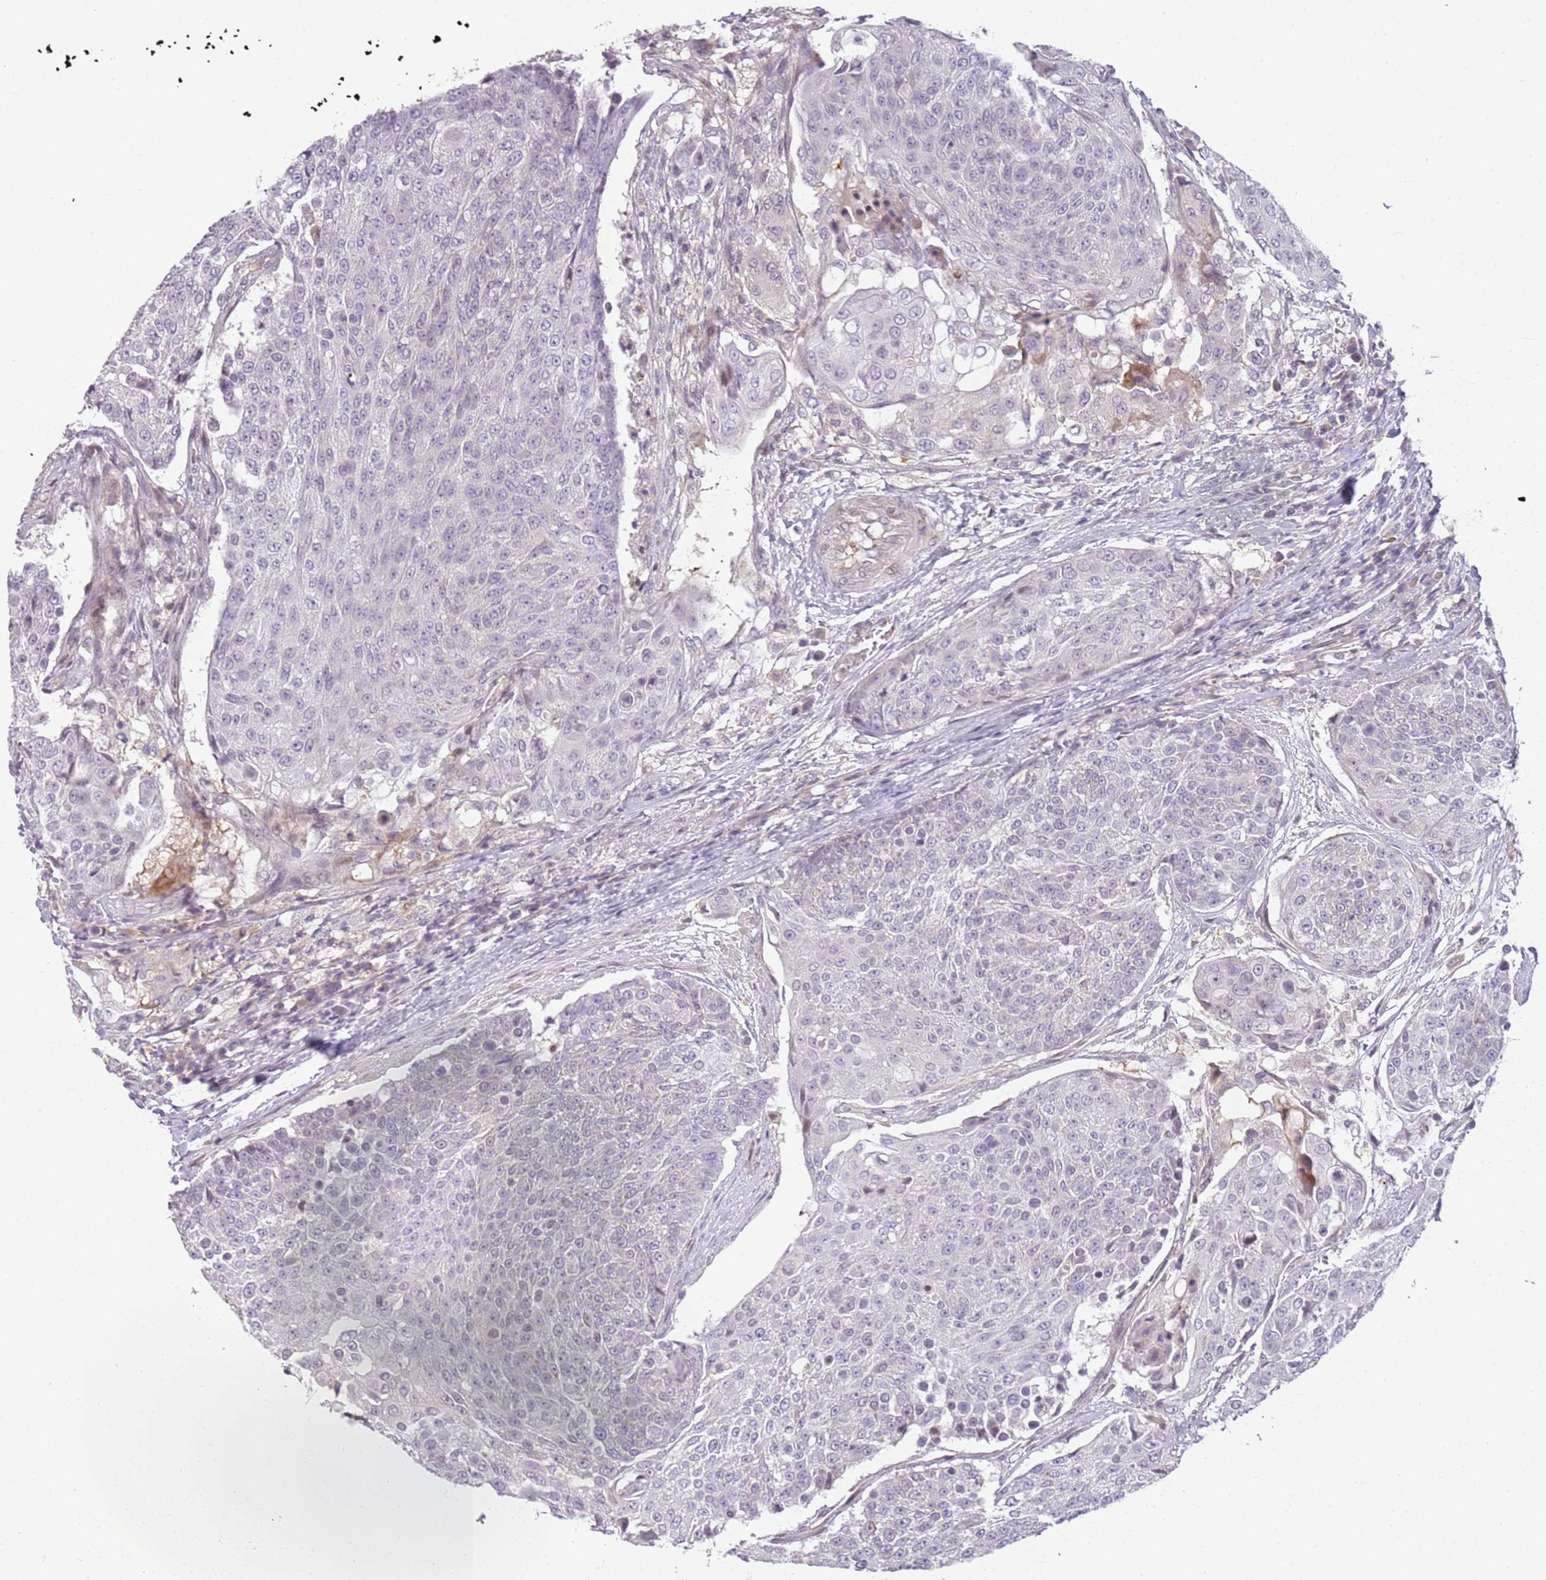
{"staining": {"intensity": "negative", "quantity": "none", "location": "none"}, "tissue": "urothelial cancer", "cell_type": "Tumor cells", "image_type": "cancer", "snomed": [{"axis": "morphology", "description": "Urothelial carcinoma, High grade"}, {"axis": "topography", "description": "Urinary bladder"}], "caption": "This histopathology image is of high-grade urothelial carcinoma stained with IHC to label a protein in brown with the nuclei are counter-stained blue. There is no positivity in tumor cells.", "gene": "DEFB116", "patient": {"sex": "female", "age": 63}}